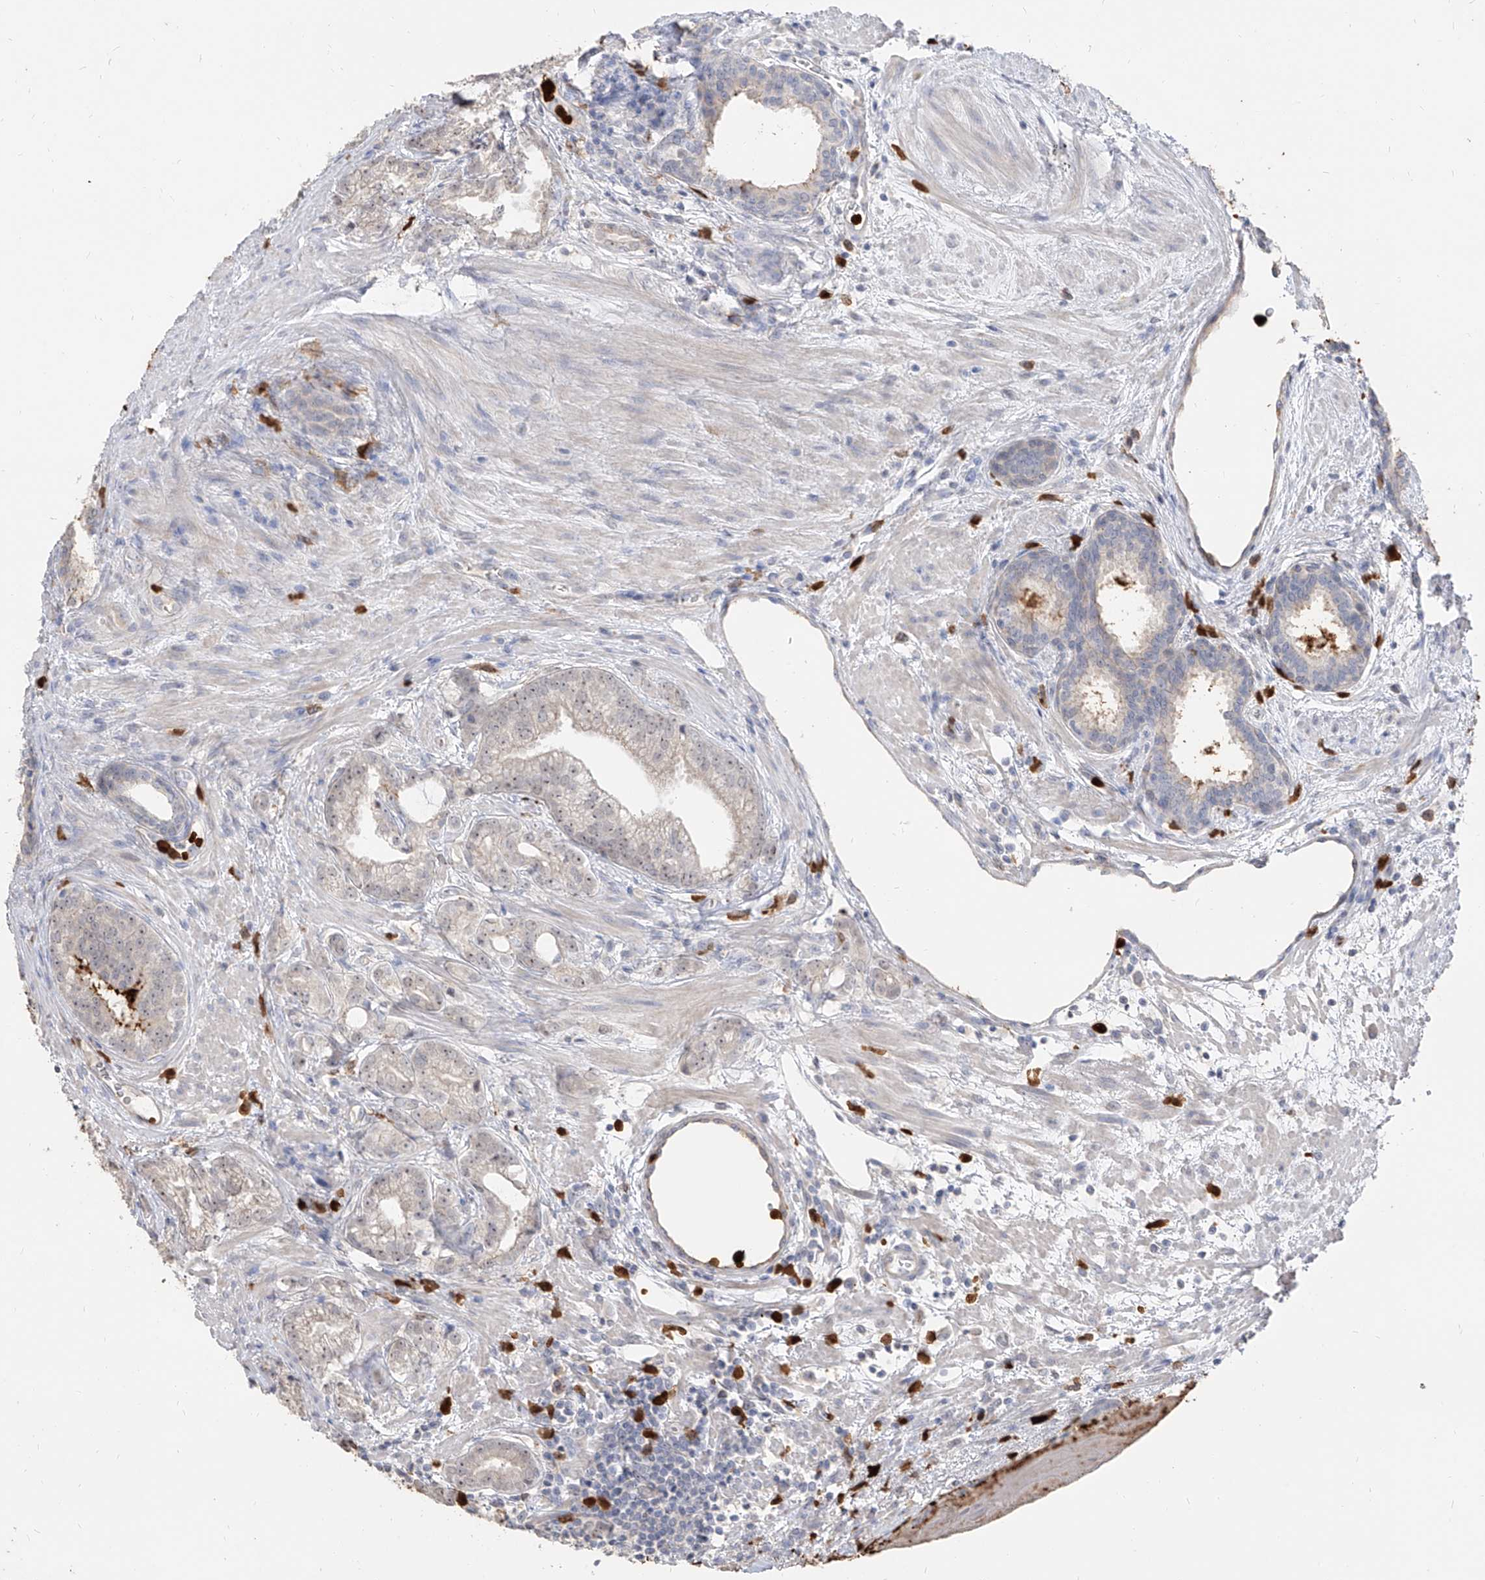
{"staining": {"intensity": "negative", "quantity": "none", "location": "none"}, "tissue": "prostate cancer", "cell_type": "Tumor cells", "image_type": "cancer", "snomed": [{"axis": "morphology", "description": "Normal morphology"}, {"axis": "morphology", "description": "Adenocarcinoma, Low grade"}, {"axis": "topography", "description": "Prostate"}], "caption": "Immunohistochemical staining of adenocarcinoma (low-grade) (prostate) reveals no significant positivity in tumor cells.", "gene": "ZNF227", "patient": {"sex": "male", "age": 72}}